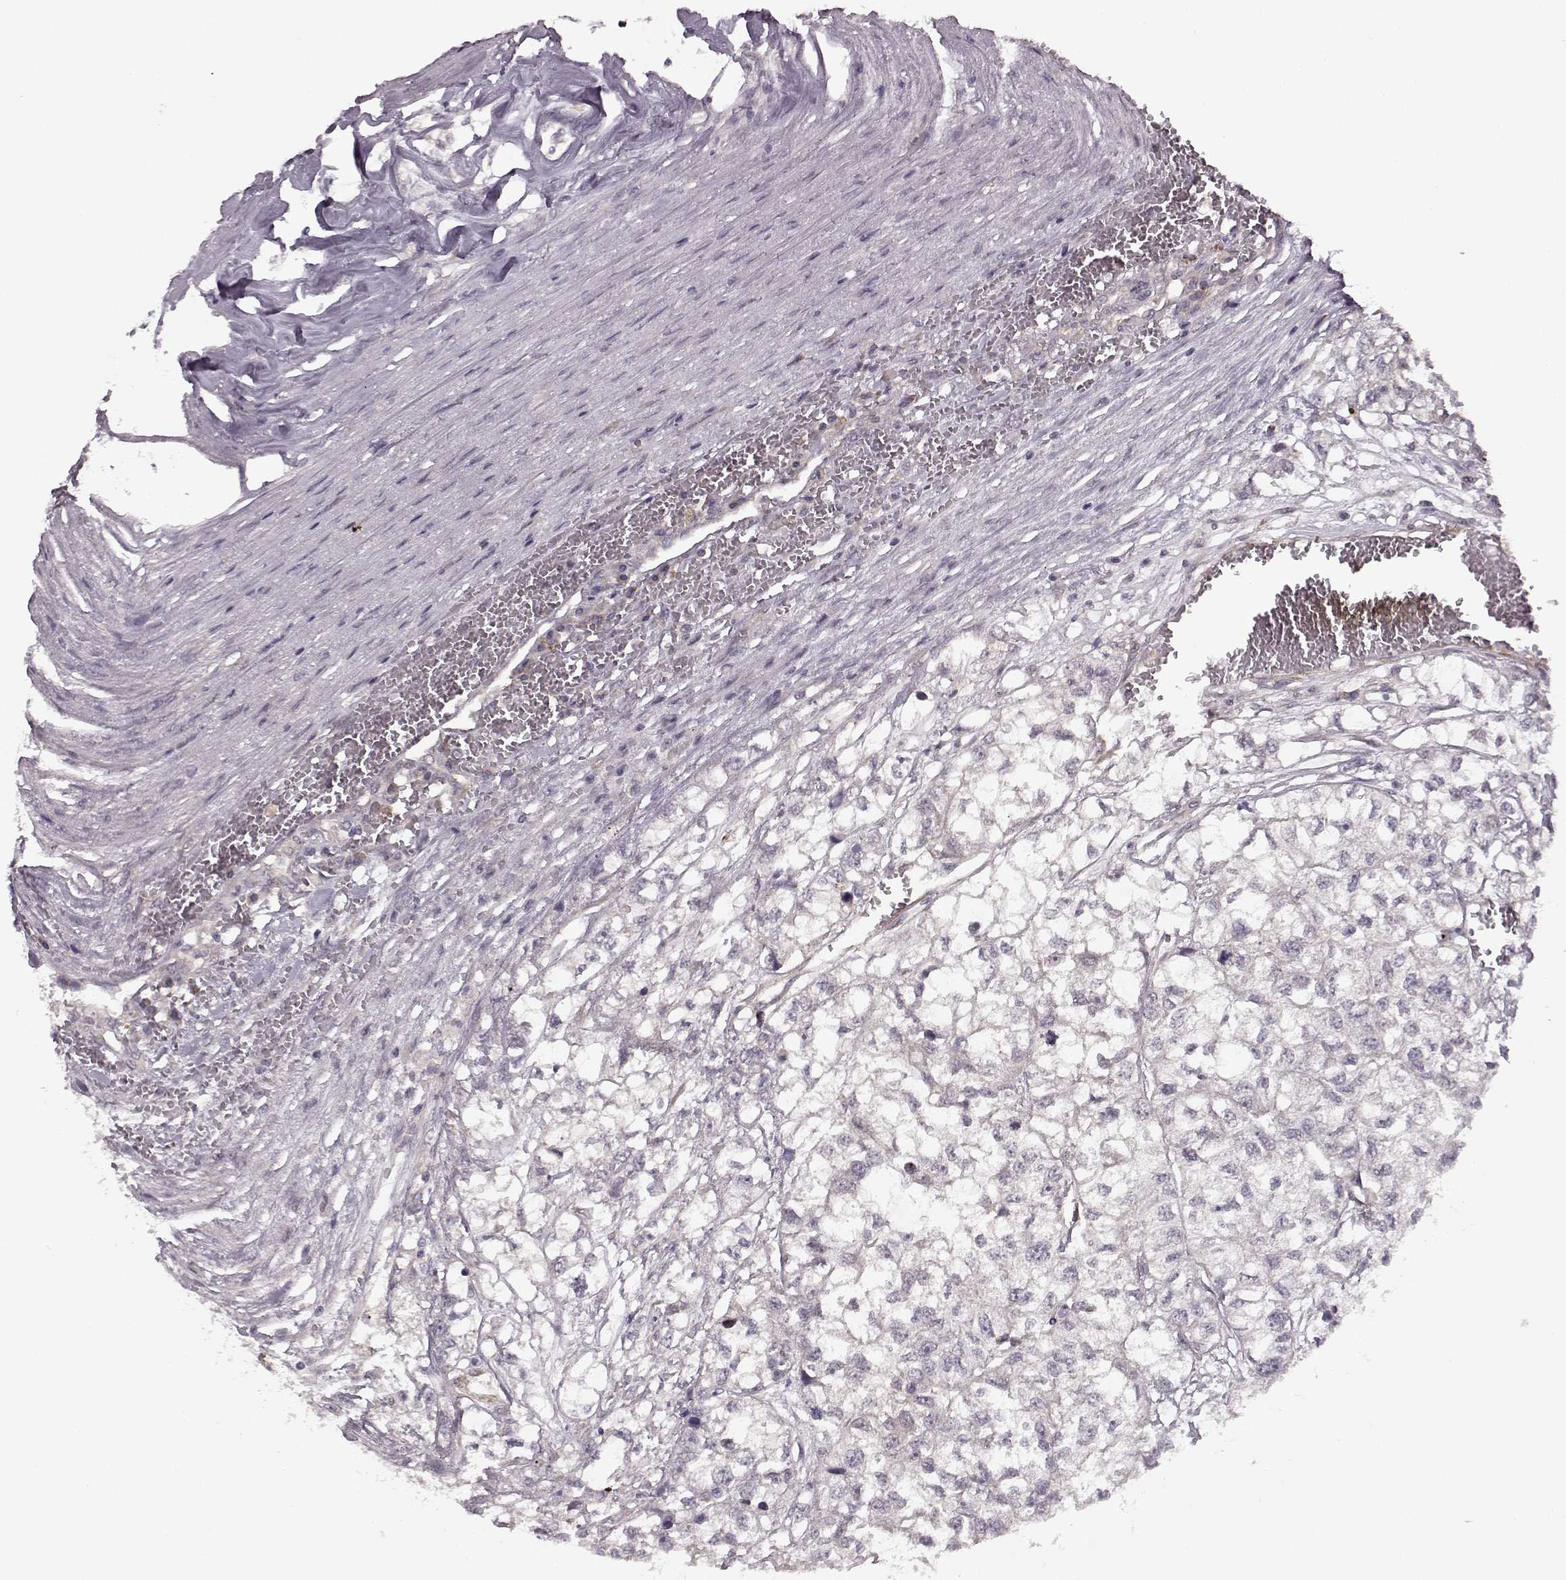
{"staining": {"intensity": "negative", "quantity": "none", "location": "none"}, "tissue": "renal cancer", "cell_type": "Tumor cells", "image_type": "cancer", "snomed": [{"axis": "morphology", "description": "Adenocarcinoma, NOS"}, {"axis": "topography", "description": "Kidney"}], "caption": "IHC histopathology image of neoplastic tissue: human renal cancer stained with DAB demonstrates no significant protein positivity in tumor cells.", "gene": "SLAIN2", "patient": {"sex": "male", "age": 56}}